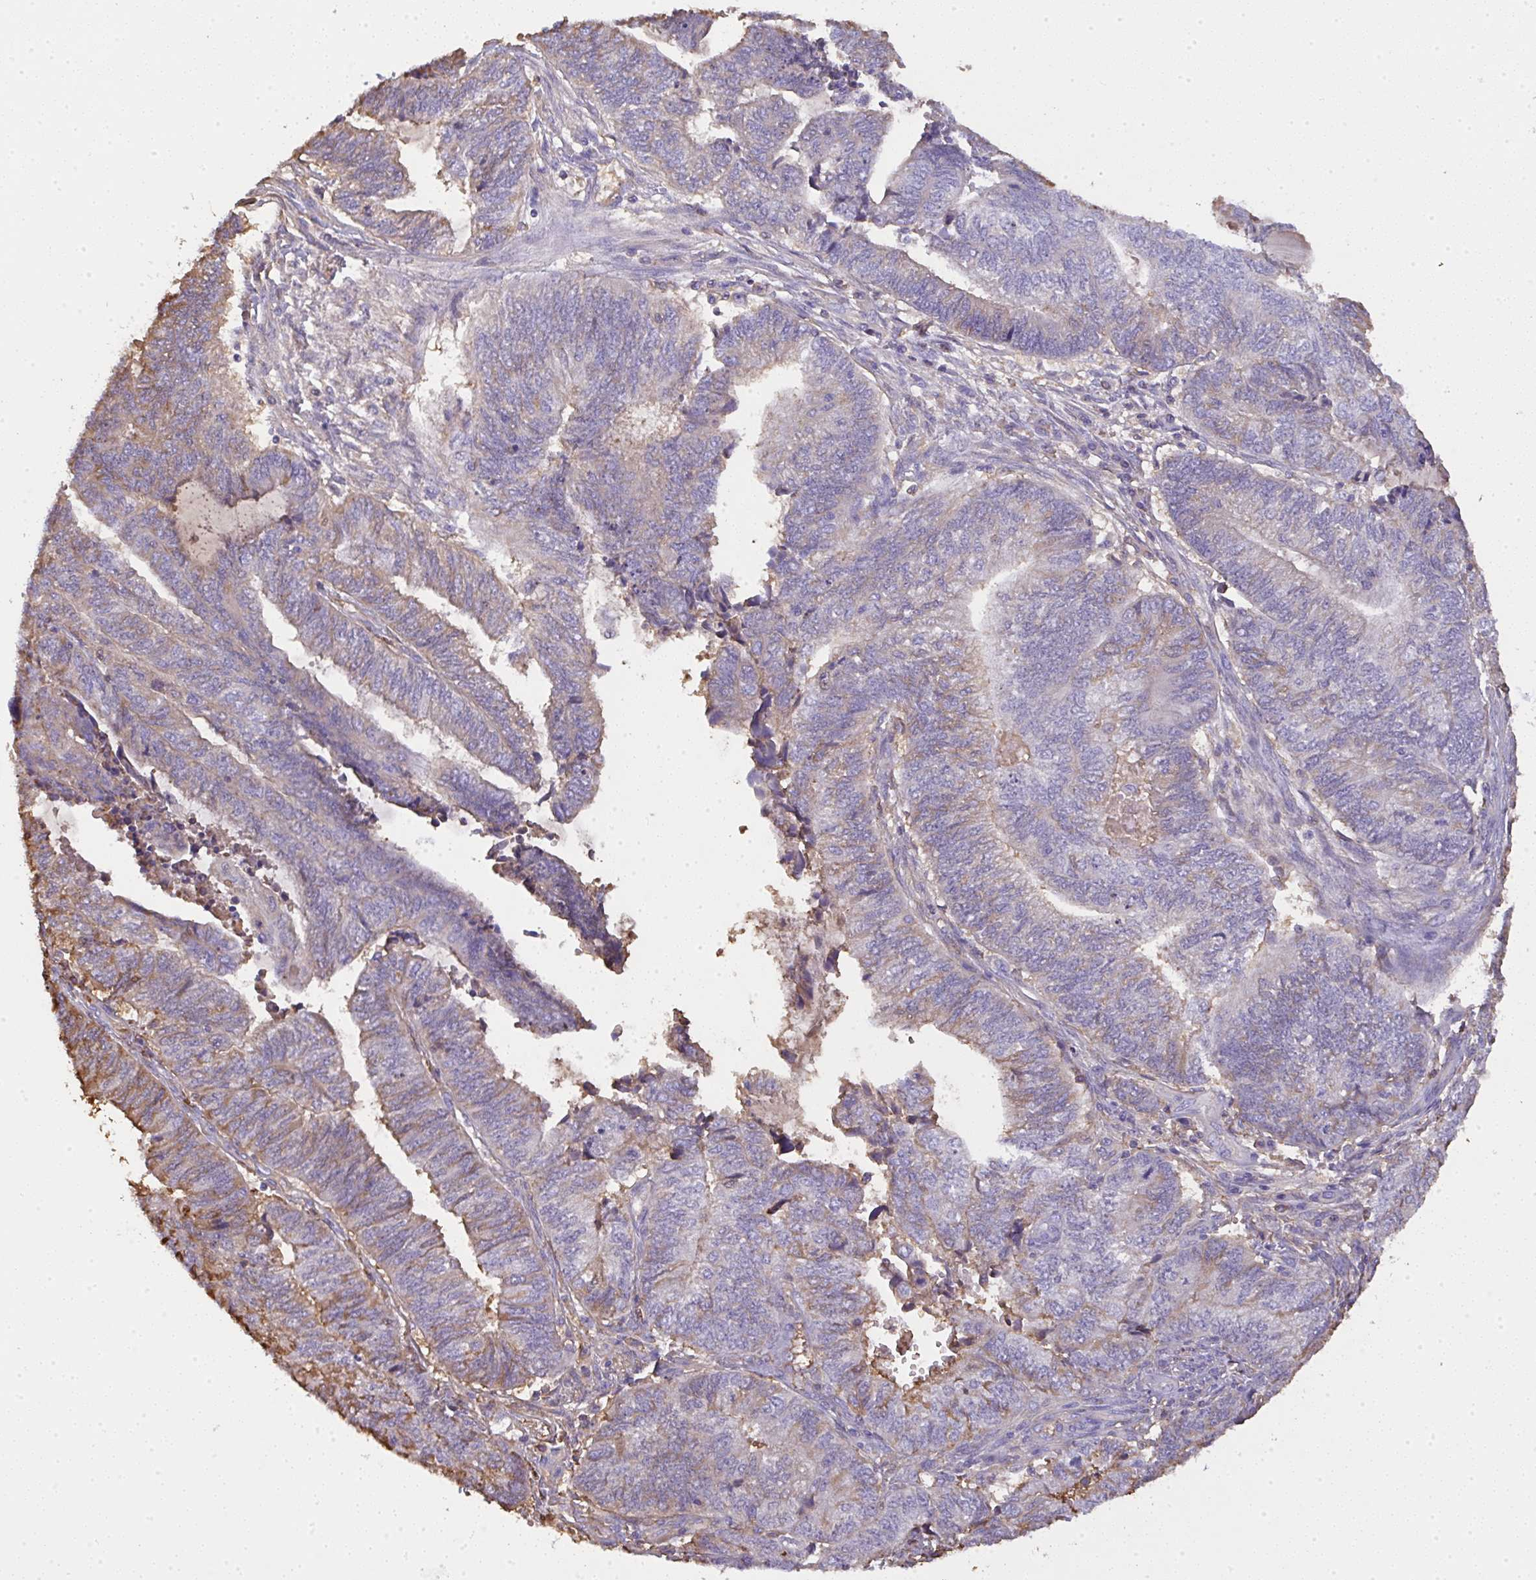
{"staining": {"intensity": "moderate", "quantity": "25%-75%", "location": "cytoplasmic/membranous"}, "tissue": "endometrial cancer", "cell_type": "Tumor cells", "image_type": "cancer", "snomed": [{"axis": "morphology", "description": "Adenocarcinoma, NOS"}, {"axis": "topography", "description": "Uterus"}, {"axis": "topography", "description": "Endometrium"}], "caption": "The micrograph displays a brown stain indicating the presence of a protein in the cytoplasmic/membranous of tumor cells in endometrial cancer (adenocarcinoma). (DAB = brown stain, brightfield microscopy at high magnification).", "gene": "SMYD5", "patient": {"sex": "female", "age": 70}}